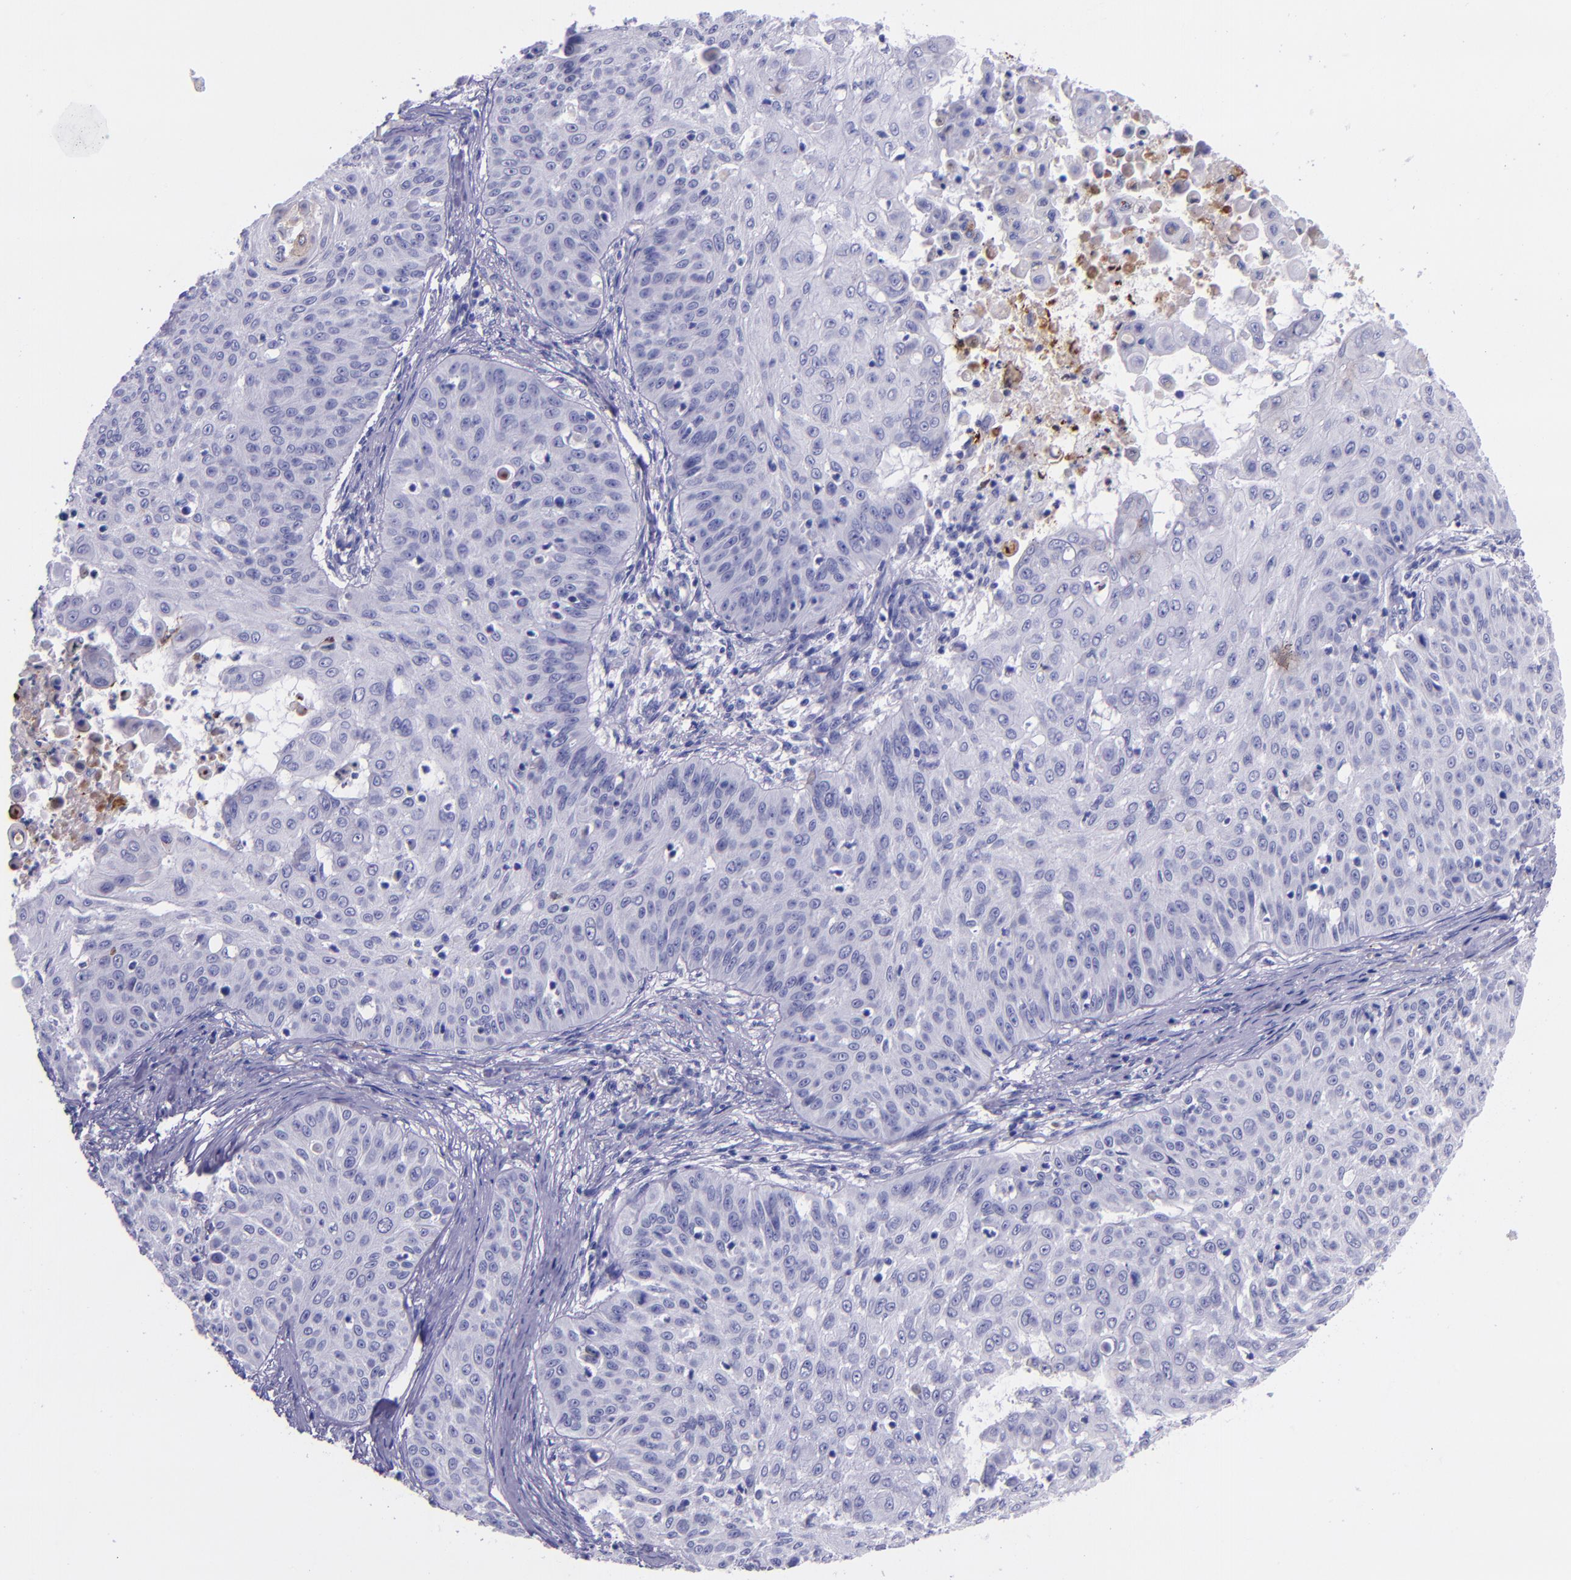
{"staining": {"intensity": "negative", "quantity": "none", "location": "none"}, "tissue": "skin cancer", "cell_type": "Tumor cells", "image_type": "cancer", "snomed": [{"axis": "morphology", "description": "Squamous cell carcinoma, NOS"}, {"axis": "topography", "description": "Skin"}], "caption": "There is no significant positivity in tumor cells of skin cancer.", "gene": "SLPI", "patient": {"sex": "male", "age": 82}}